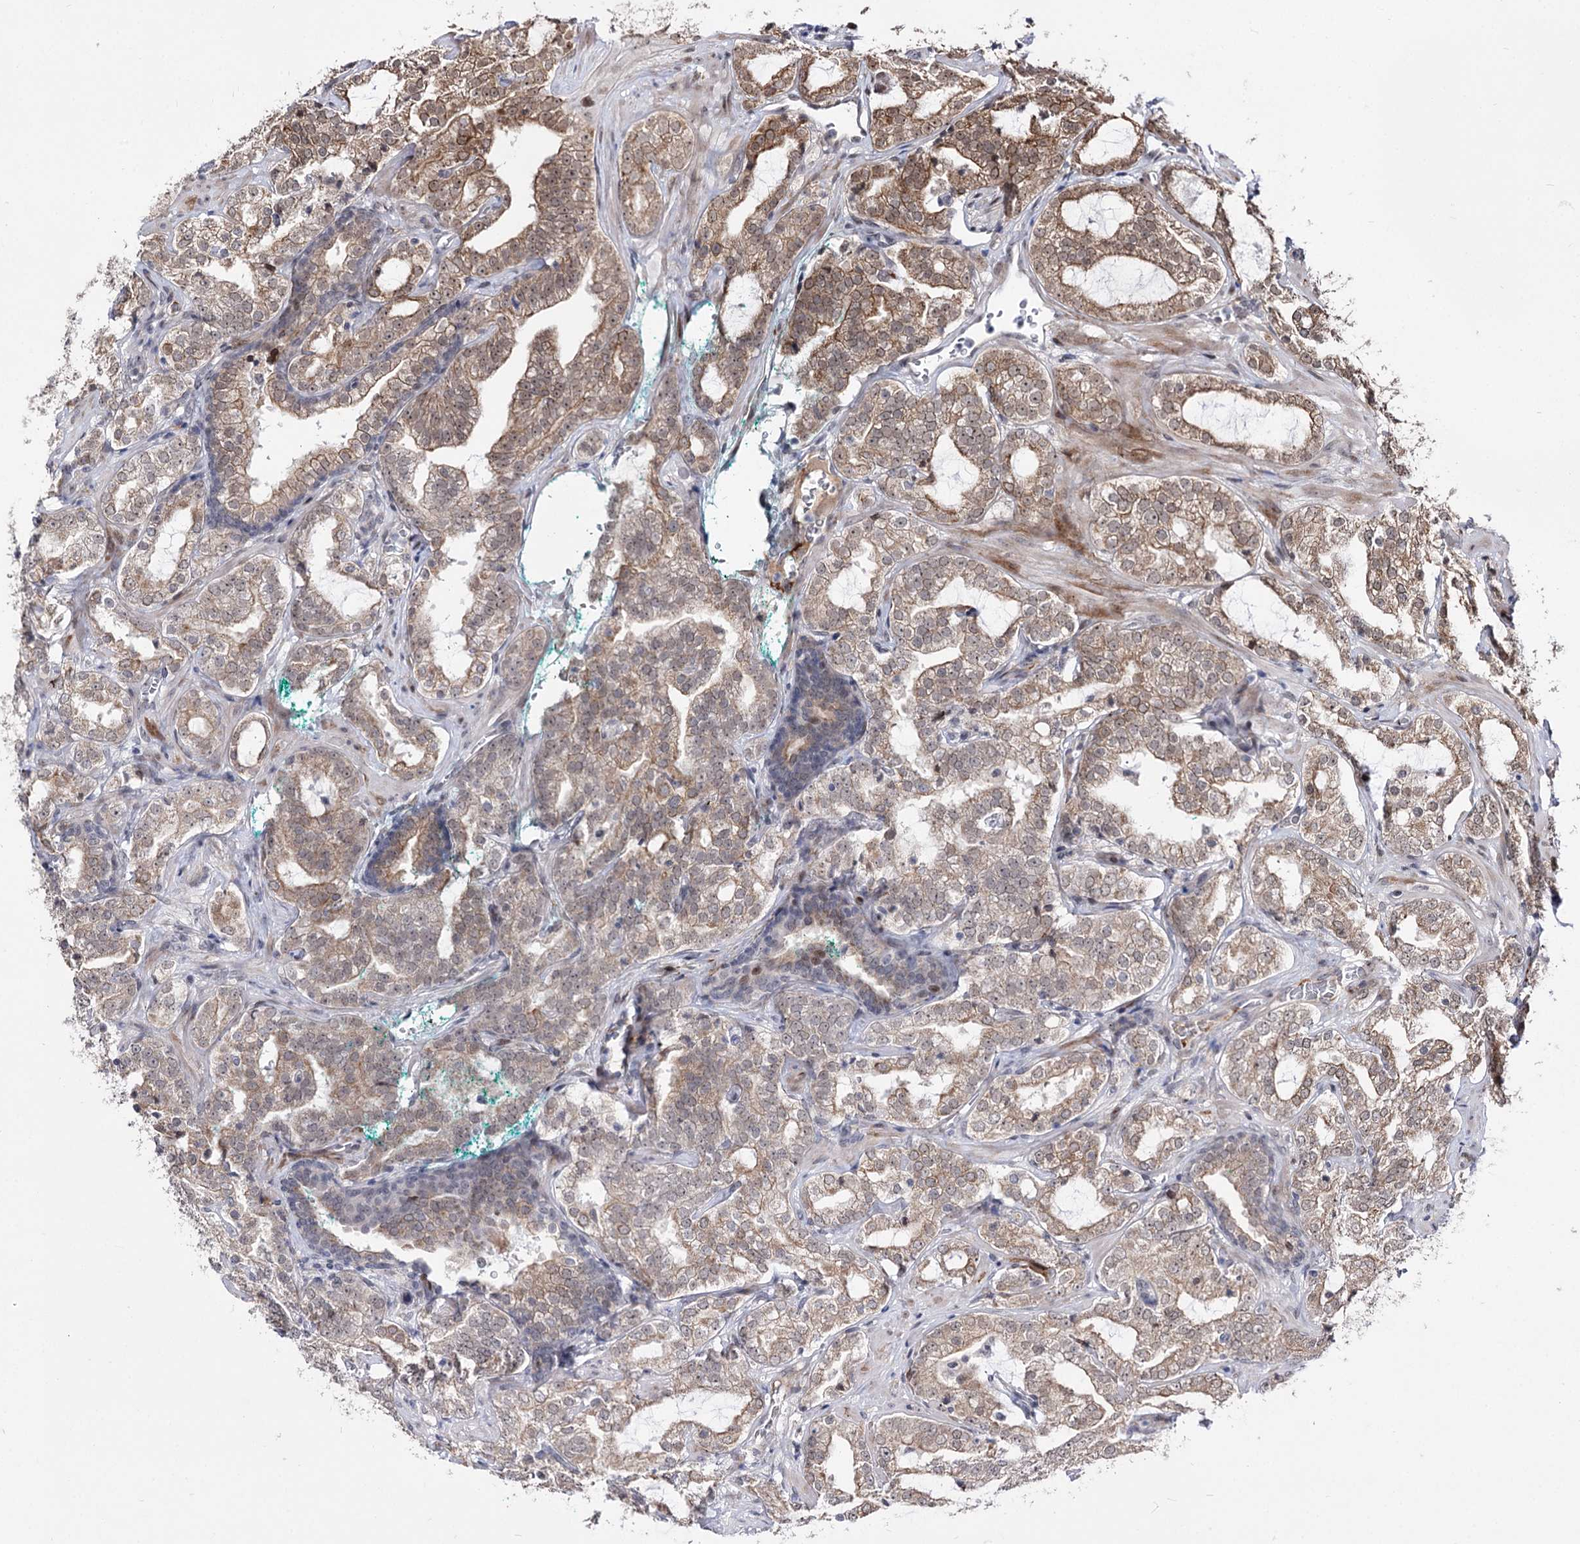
{"staining": {"intensity": "weak", "quantity": ">75%", "location": "cytoplasmic/membranous"}, "tissue": "prostate cancer", "cell_type": "Tumor cells", "image_type": "cancer", "snomed": [{"axis": "morphology", "description": "Adenocarcinoma, High grade"}, {"axis": "topography", "description": "Prostate"}], "caption": "Immunohistochemistry (IHC) (DAB (3,3'-diaminobenzidine)) staining of adenocarcinoma (high-grade) (prostate) reveals weak cytoplasmic/membranous protein staining in approximately >75% of tumor cells.", "gene": "STOX1", "patient": {"sex": "male", "age": 64}}